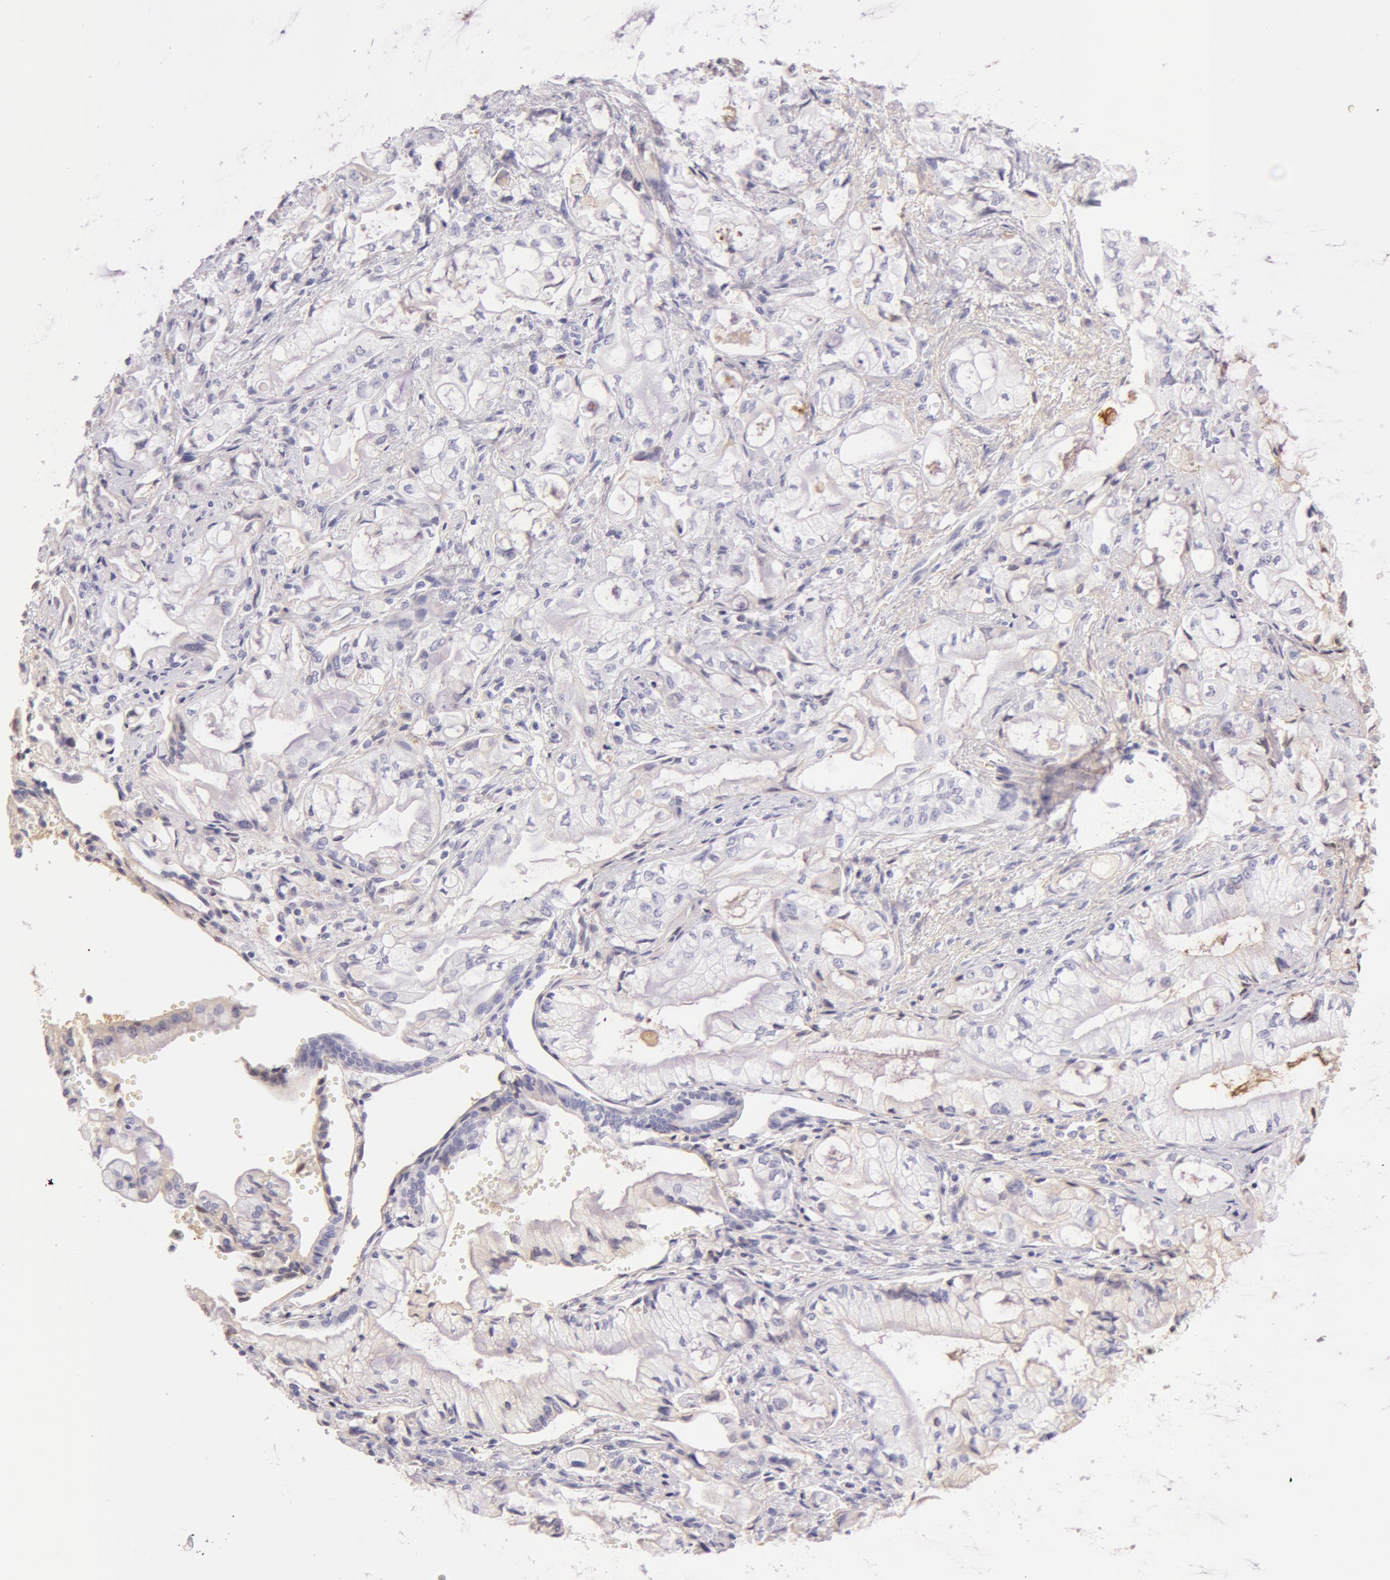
{"staining": {"intensity": "negative", "quantity": "none", "location": "none"}, "tissue": "pancreatic cancer", "cell_type": "Tumor cells", "image_type": "cancer", "snomed": [{"axis": "morphology", "description": "Adenocarcinoma, NOS"}, {"axis": "topography", "description": "Pancreas"}], "caption": "High magnification brightfield microscopy of adenocarcinoma (pancreatic) stained with DAB (brown) and counterstained with hematoxylin (blue): tumor cells show no significant staining.", "gene": "AHSG", "patient": {"sex": "male", "age": 79}}